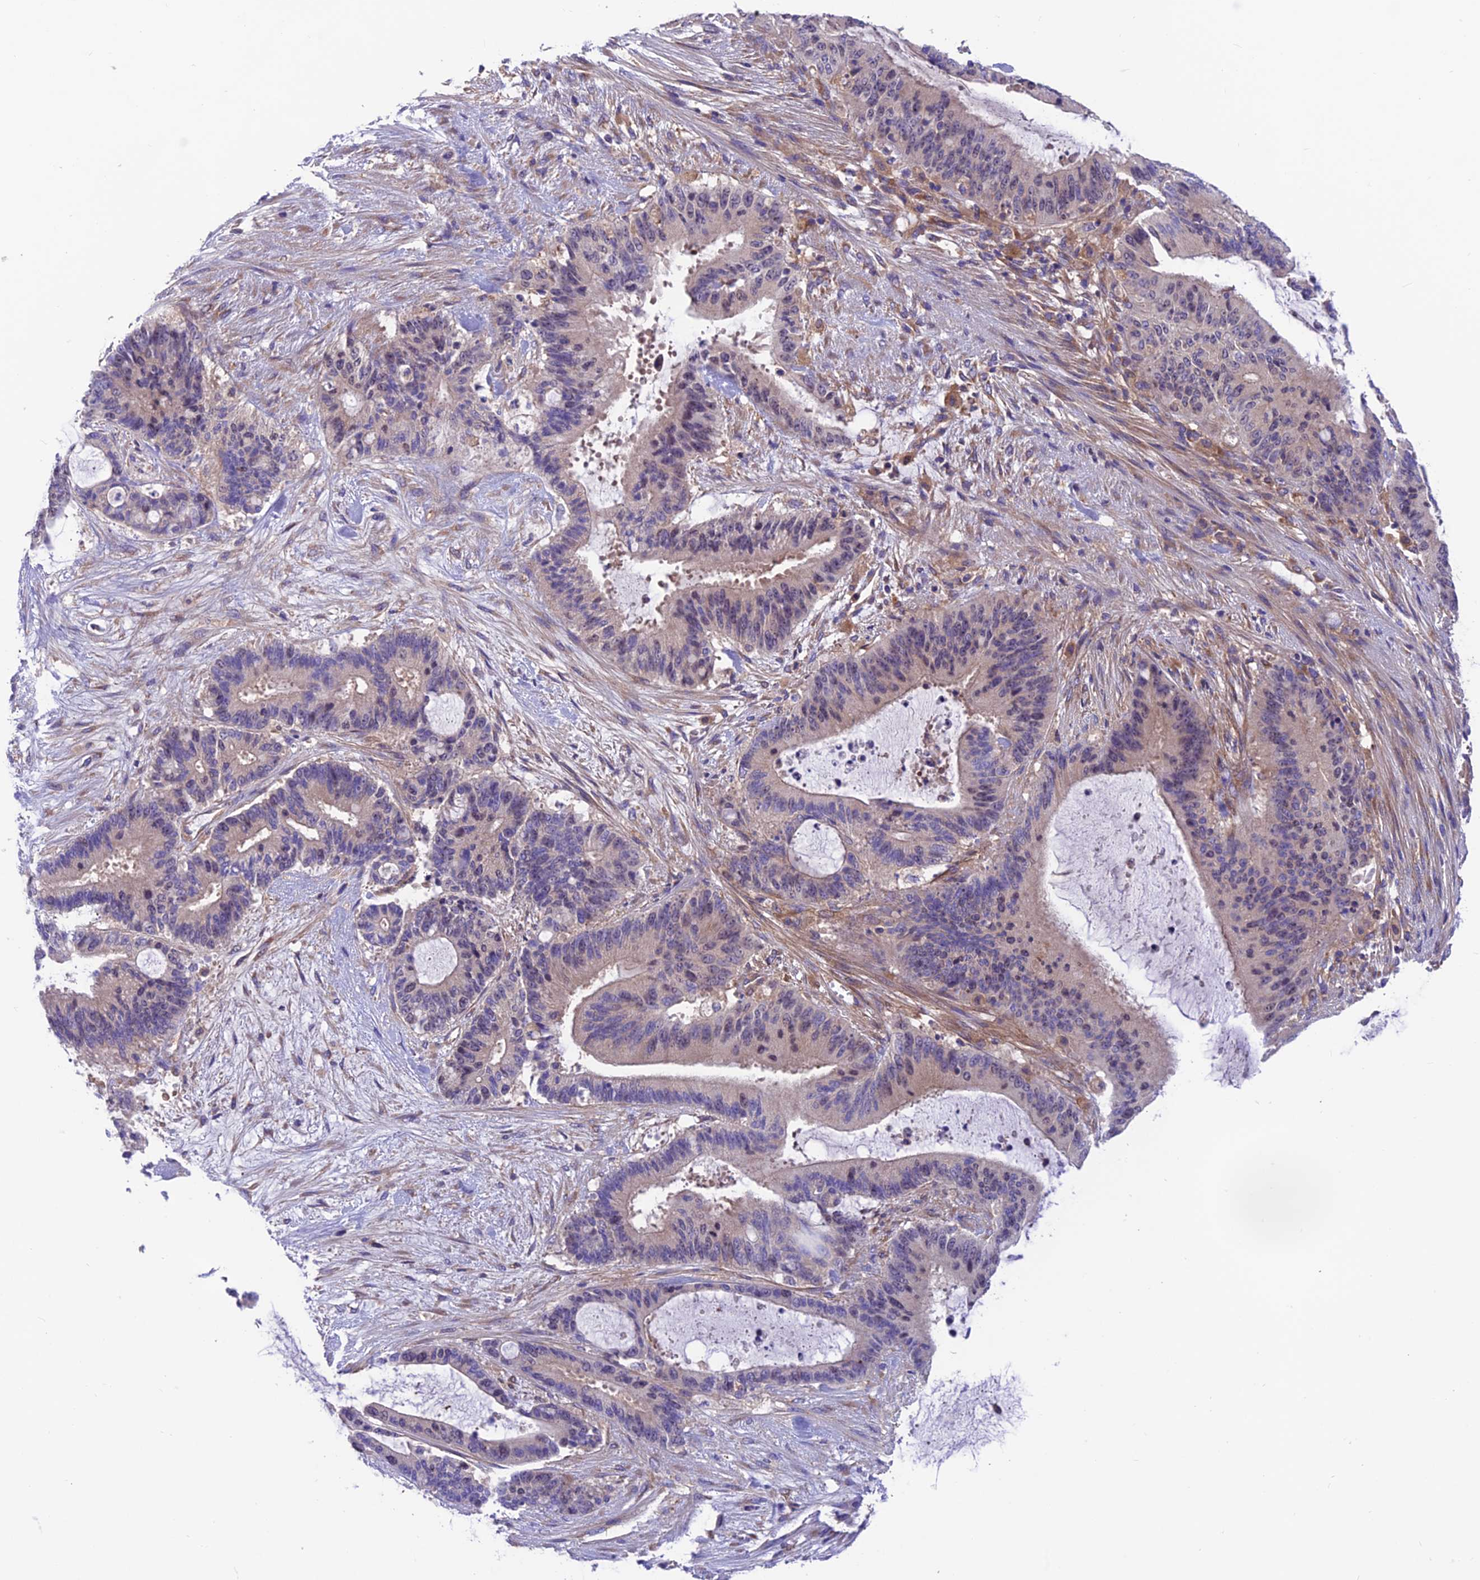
{"staining": {"intensity": "negative", "quantity": "none", "location": "none"}, "tissue": "liver cancer", "cell_type": "Tumor cells", "image_type": "cancer", "snomed": [{"axis": "morphology", "description": "Normal tissue, NOS"}, {"axis": "morphology", "description": "Cholangiocarcinoma"}, {"axis": "topography", "description": "Liver"}, {"axis": "topography", "description": "Peripheral nerve tissue"}], "caption": "Liver cholangiocarcinoma was stained to show a protein in brown. There is no significant staining in tumor cells. (Brightfield microscopy of DAB (3,3'-diaminobenzidine) IHC at high magnification).", "gene": "VPS16", "patient": {"sex": "female", "age": 73}}